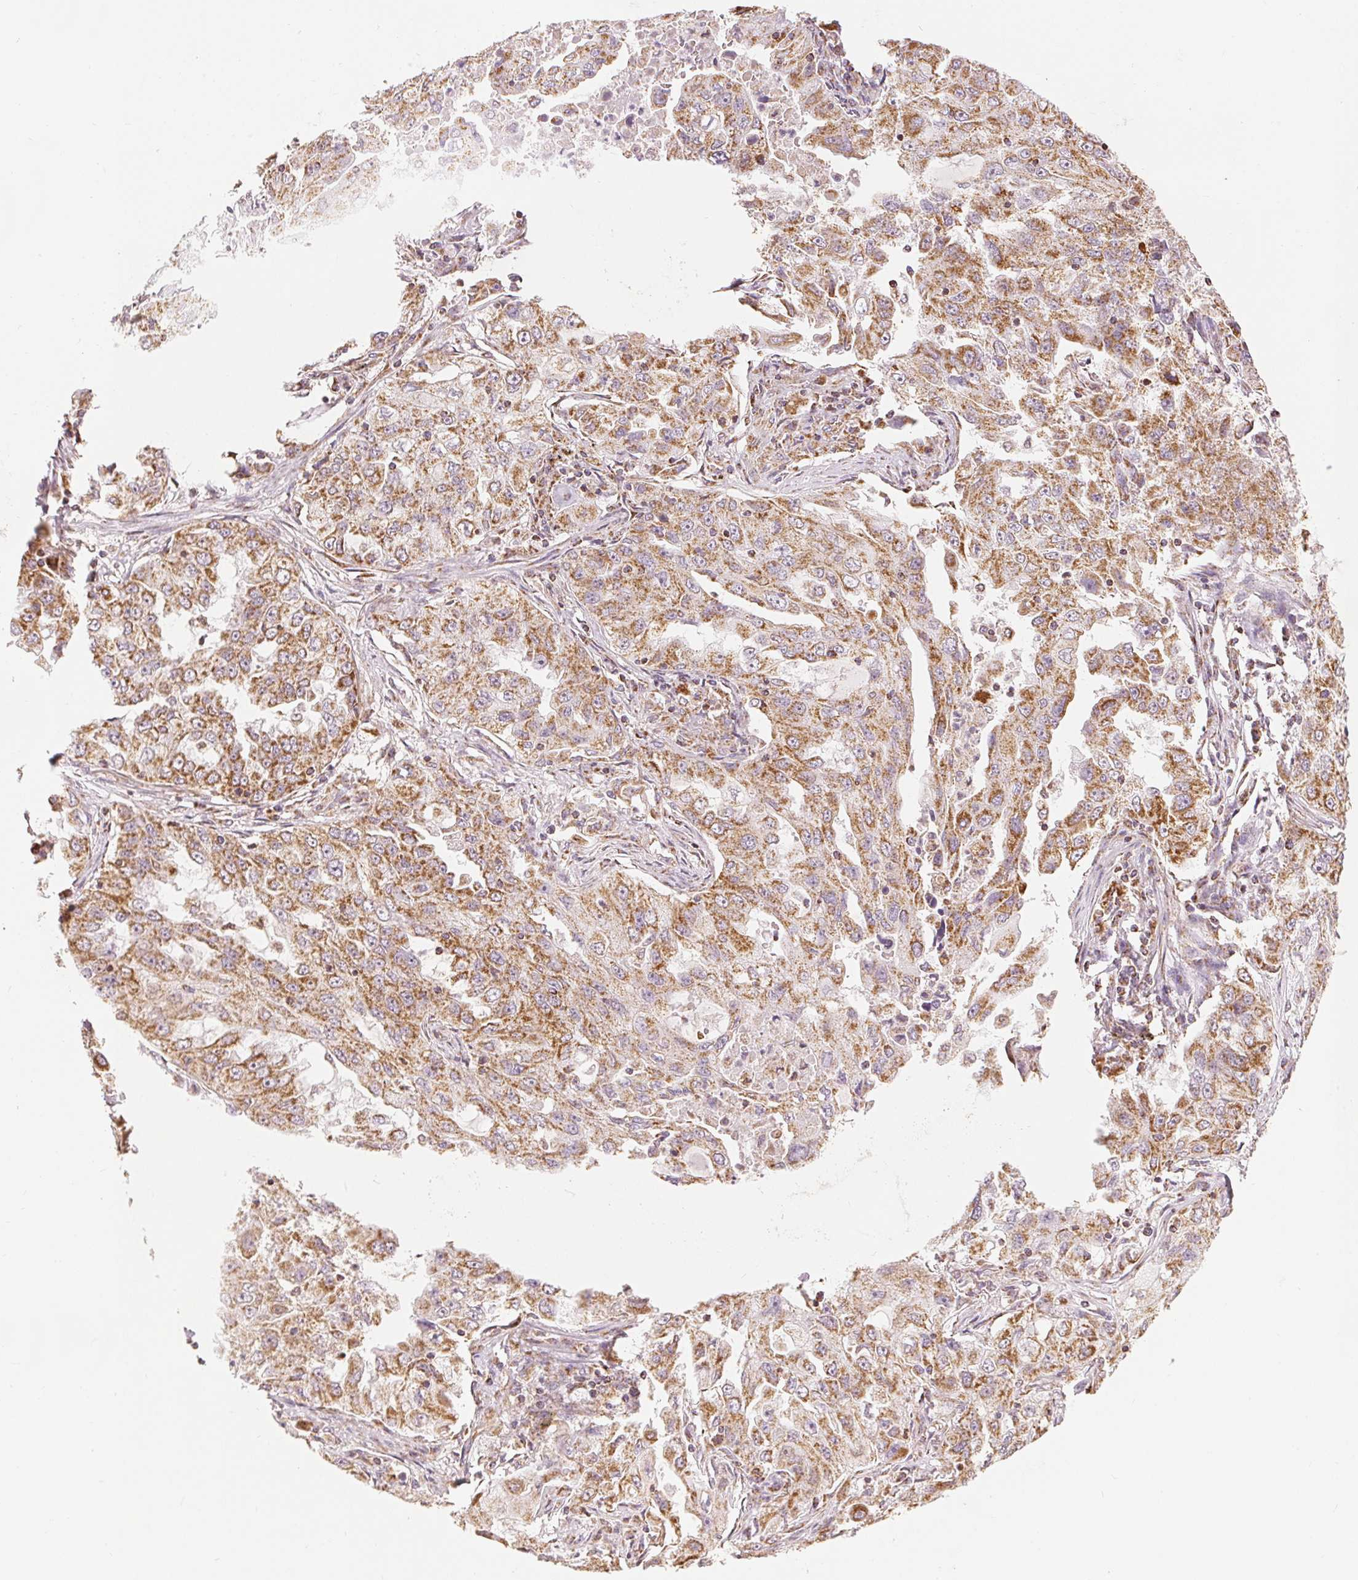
{"staining": {"intensity": "strong", "quantity": ">75%", "location": "cytoplasmic/membranous"}, "tissue": "lung cancer", "cell_type": "Tumor cells", "image_type": "cancer", "snomed": [{"axis": "morphology", "description": "Adenocarcinoma, NOS"}, {"axis": "topography", "description": "Lung"}], "caption": "A micrograph showing strong cytoplasmic/membranous positivity in approximately >75% of tumor cells in lung cancer (adenocarcinoma), as visualized by brown immunohistochemical staining.", "gene": "SDHB", "patient": {"sex": "female", "age": 61}}